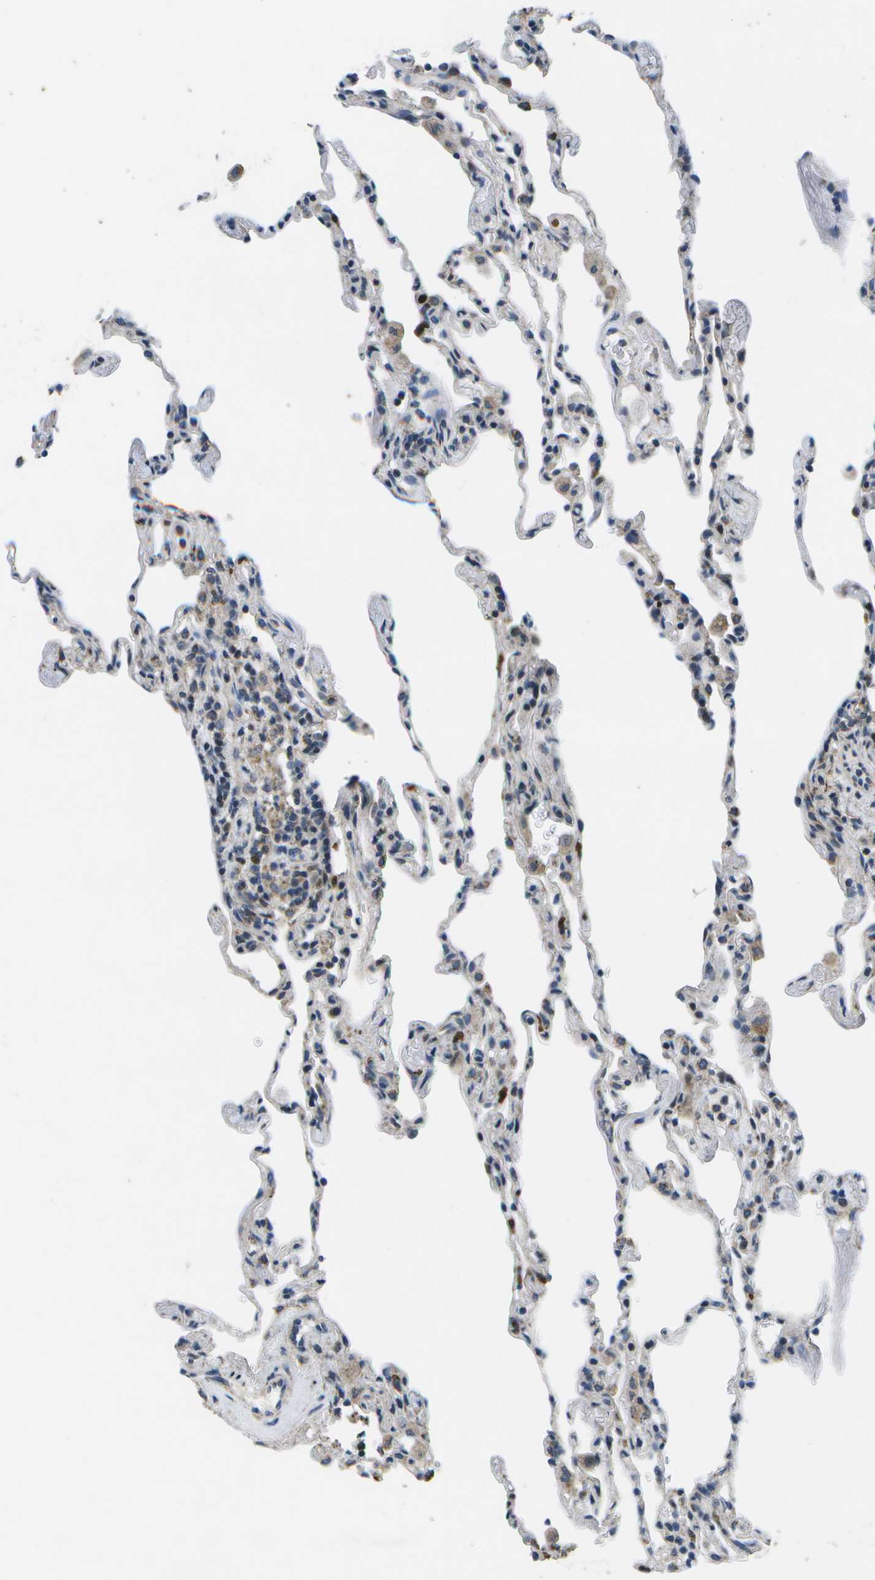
{"staining": {"intensity": "moderate", "quantity": "25%-75%", "location": "cytoplasmic/membranous"}, "tissue": "lung", "cell_type": "Alveolar cells", "image_type": "normal", "snomed": [{"axis": "morphology", "description": "Normal tissue, NOS"}, {"axis": "topography", "description": "Lung"}], "caption": "Protein staining demonstrates moderate cytoplasmic/membranous expression in approximately 25%-75% of alveolar cells in unremarkable lung.", "gene": "GALNT15", "patient": {"sex": "male", "age": 59}}